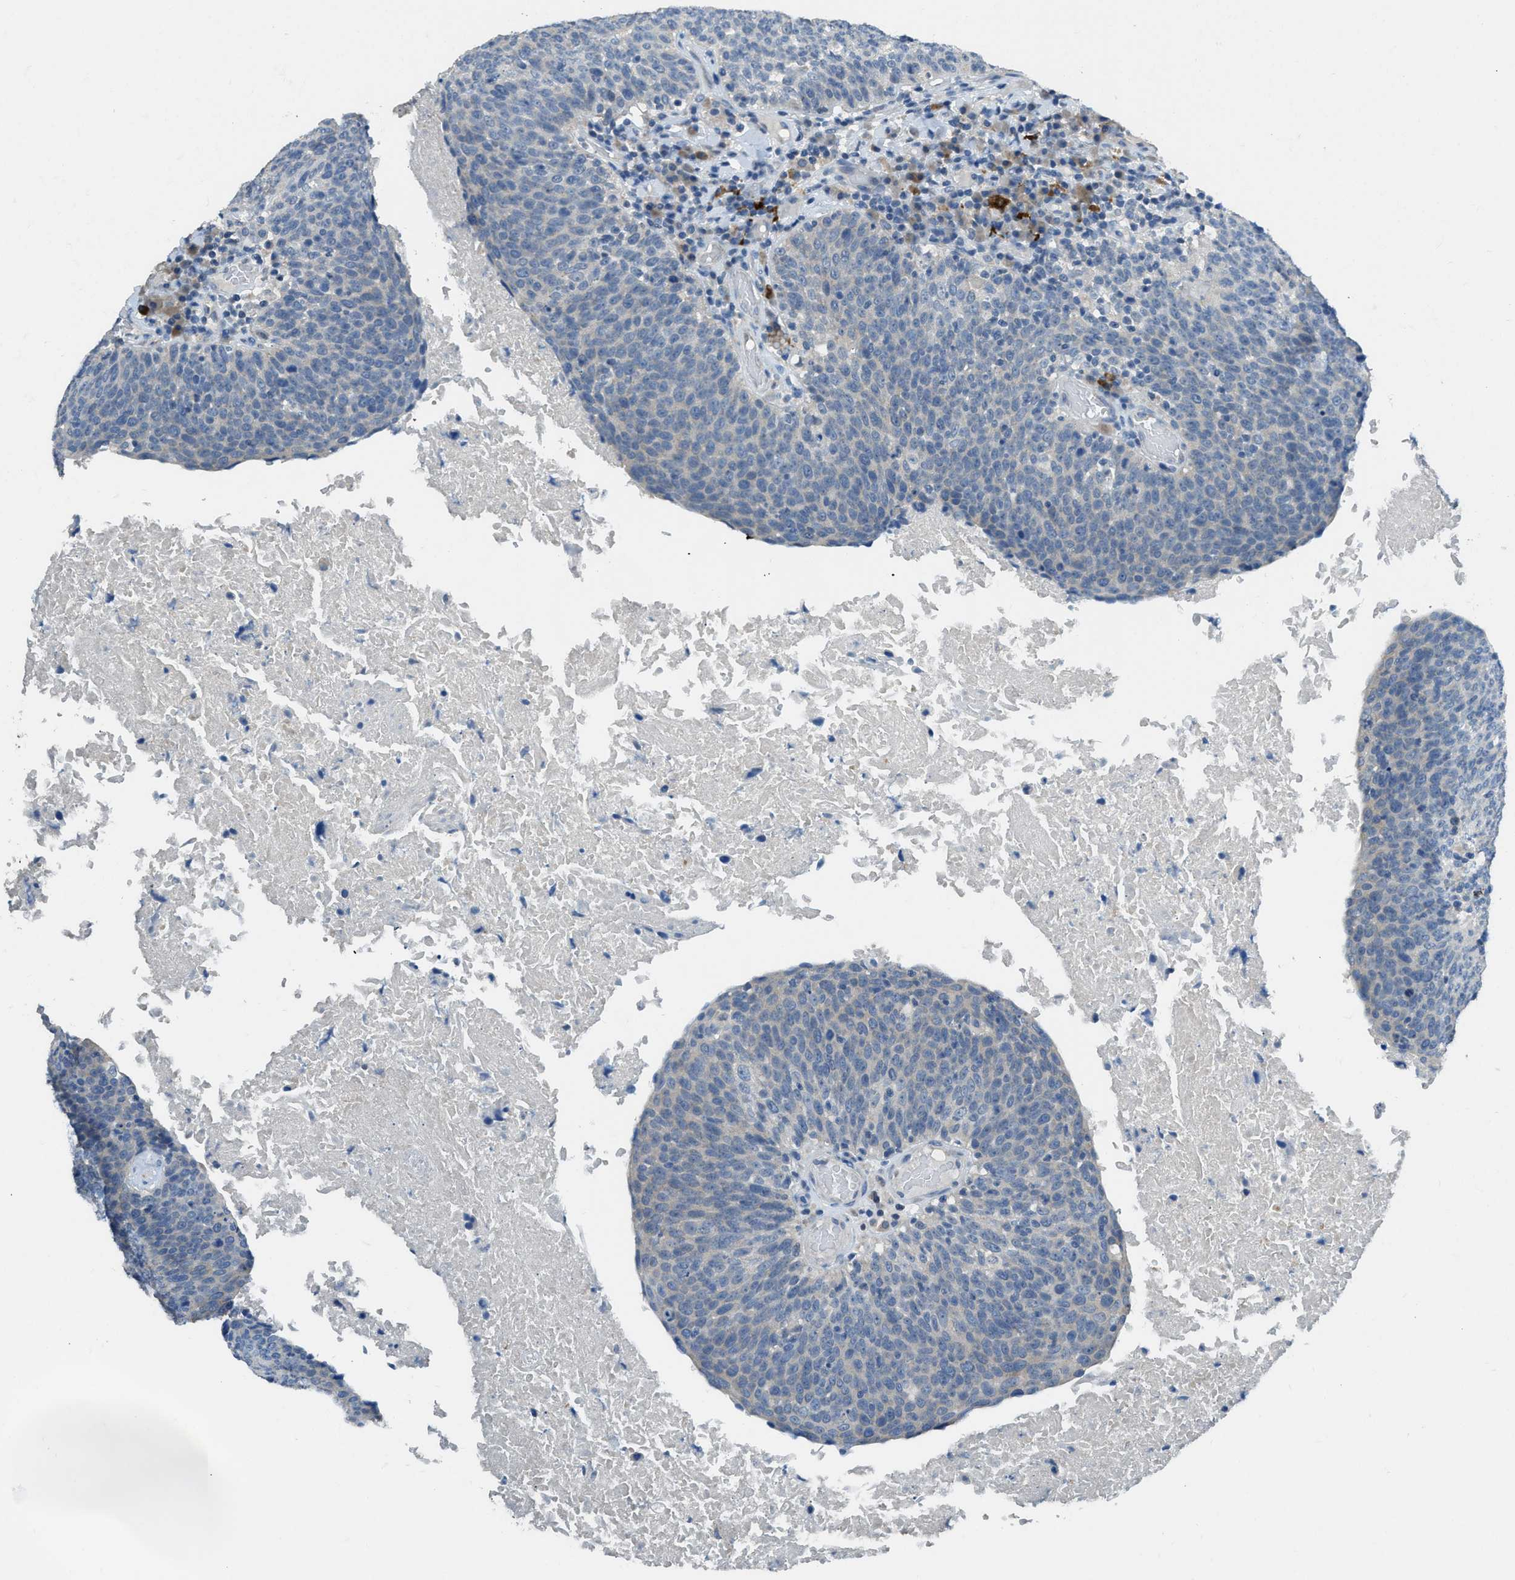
{"staining": {"intensity": "negative", "quantity": "none", "location": "none"}, "tissue": "head and neck cancer", "cell_type": "Tumor cells", "image_type": "cancer", "snomed": [{"axis": "morphology", "description": "Squamous cell carcinoma, NOS"}, {"axis": "morphology", "description": "Squamous cell carcinoma, metastatic, NOS"}, {"axis": "topography", "description": "Lymph node"}, {"axis": "topography", "description": "Head-Neck"}], "caption": "This image is of head and neck cancer stained with immunohistochemistry to label a protein in brown with the nuclei are counter-stained blue. There is no positivity in tumor cells.", "gene": "TIMD4", "patient": {"sex": "male", "age": 62}}